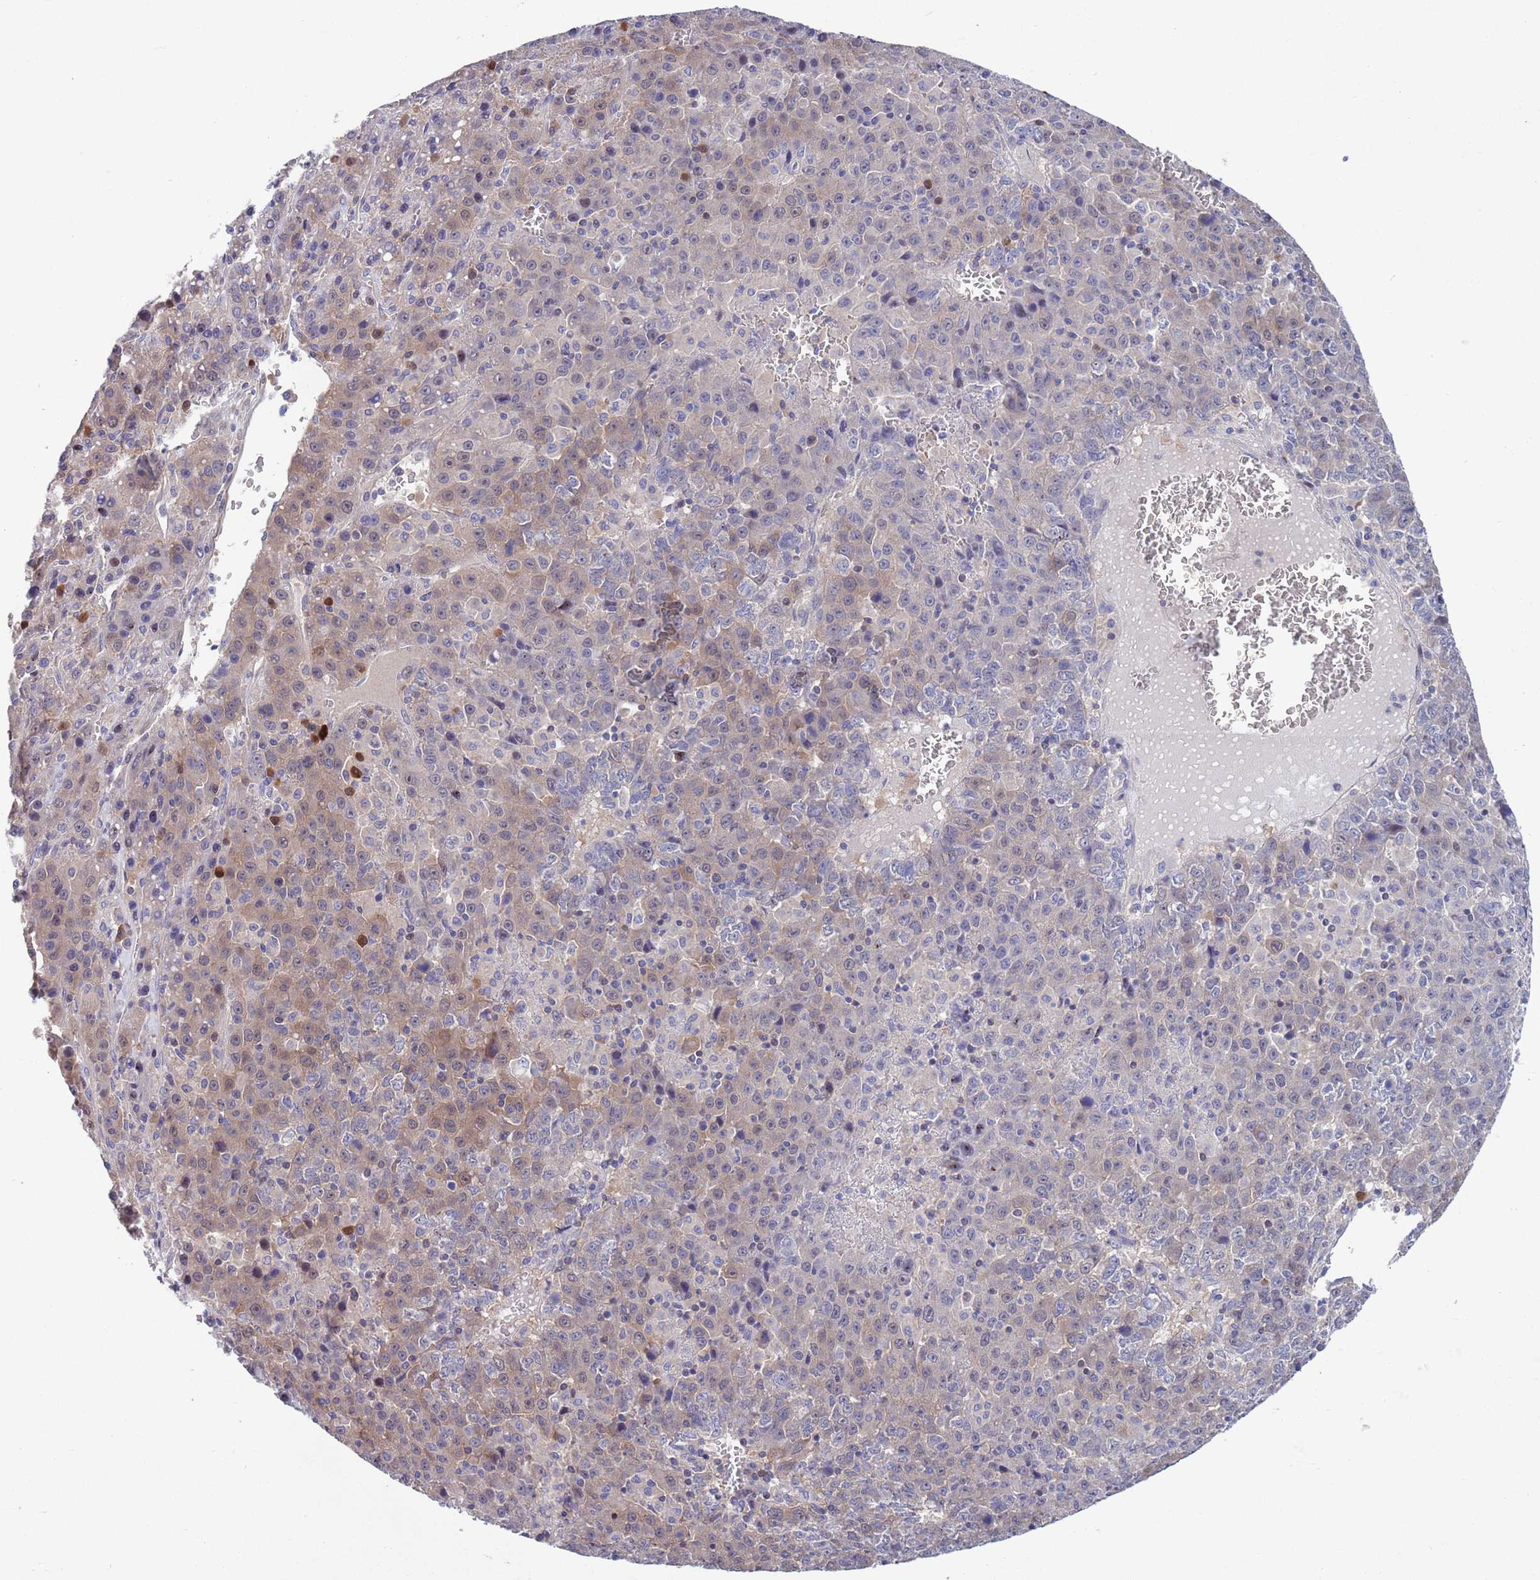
{"staining": {"intensity": "weak", "quantity": "25%-75%", "location": "cytoplasmic/membranous"}, "tissue": "liver cancer", "cell_type": "Tumor cells", "image_type": "cancer", "snomed": [{"axis": "morphology", "description": "Carcinoma, Hepatocellular, NOS"}, {"axis": "topography", "description": "Liver"}], "caption": "A brown stain highlights weak cytoplasmic/membranous positivity of a protein in human liver hepatocellular carcinoma tumor cells.", "gene": "KLHL29", "patient": {"sex": "female", "age": 53}}